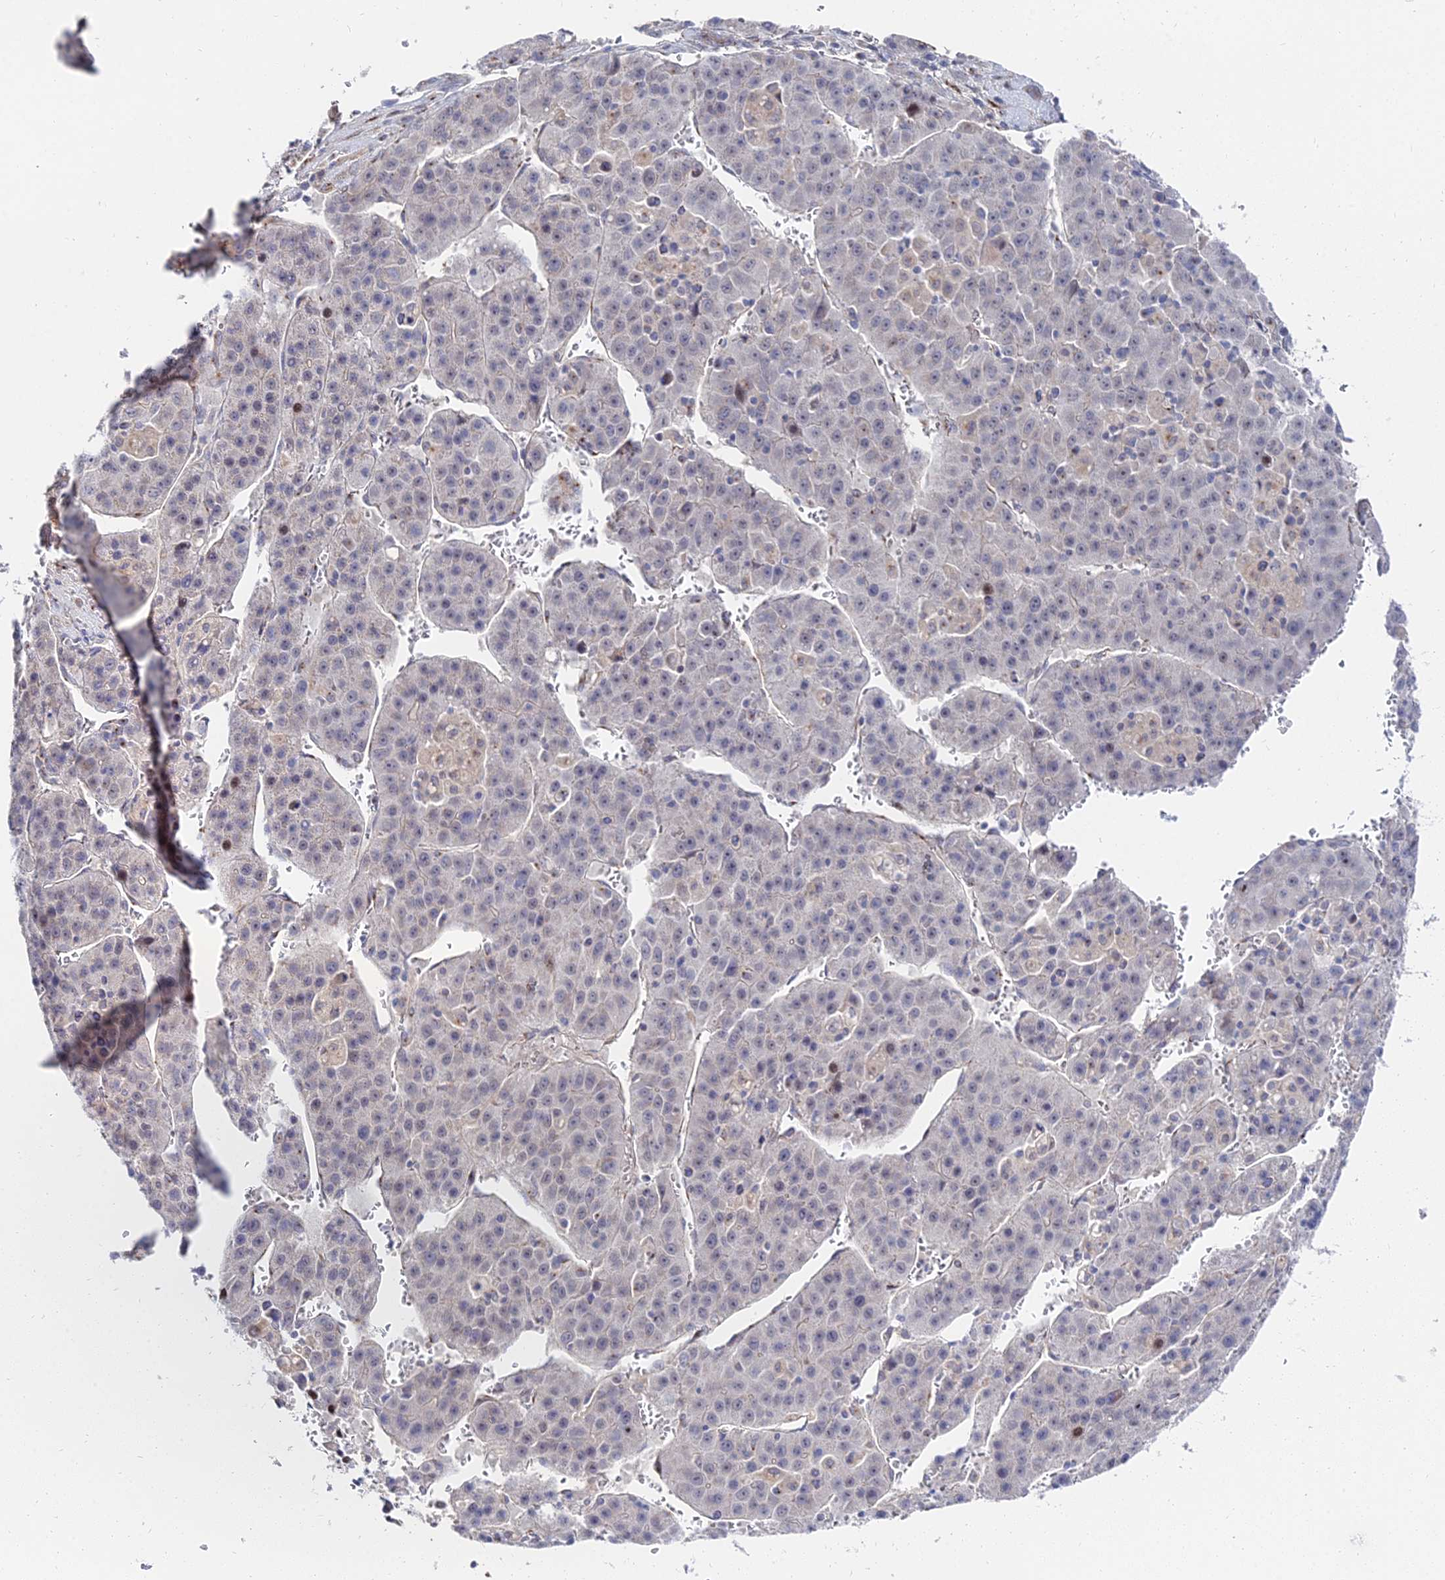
{"staining": {"intensity": "negative", "quantity": "none", "location": "none"}, "tissue": "liver cancer", "cell_type": "Tumor cells", "image_type": "cancer", "snomed": [{"axis": "morphology", "description": "Carcinoma, Hepatocellular, NOS"}, {"axis": "topography", "description": "Liver"}], "caption": "Immunohistochemistry histopathology image of neoplastic tissue: hepatocellular carcinoma (liver) stained with DAB (3,3'-diaminobenzidine) shows no significant protein staining in tumor cells. Brightfield microscopy of IHC stained with DAB (3,3'-diaminobenzidine) (brown) and hematoxylin (blue), captured at high magnification.", "gene": "BORCS8", "patient": {"sex": "female", "age": 53}}